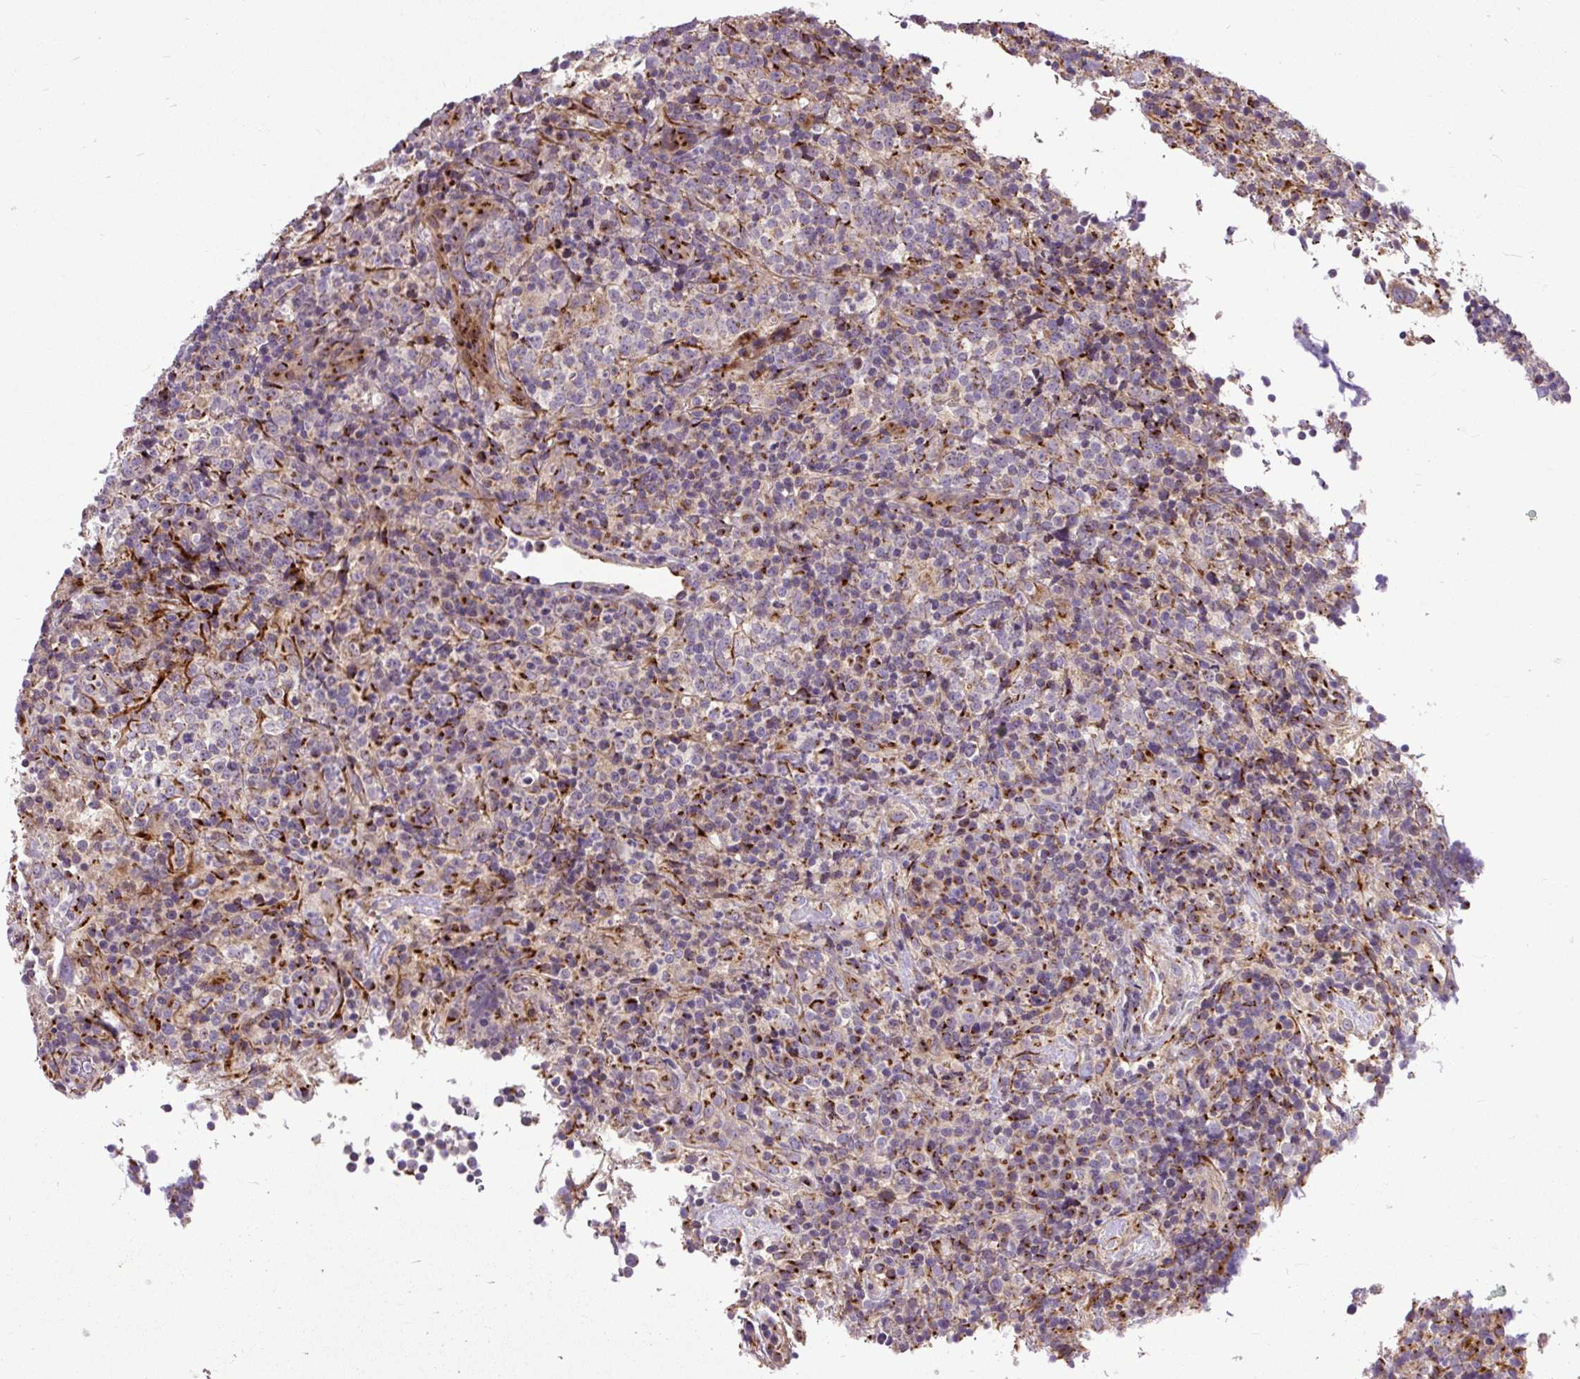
{"staining": {"intensity": "negative", "quantity": "none", "location": "none"}, "tissue": "lymphoma", "cell_type": "Tumor cells", "image_type": "cancer", "snomed": [{"axis": "morphology", "description": "Malignant lymphoma, non-Hodgkin's type, High grade"}, {"axis": "topography", "description": "Lymph node"}], "caption": "High-grade malignant lymphoma, non-Hodgkin's type was stained to show a protein in brown. There is no significant expression in tumor cells. (Brightfield microscopy of DAB IHC at high magnification).", "gene": "MSMP", "patient": {"sex": "male", "age": 54}}